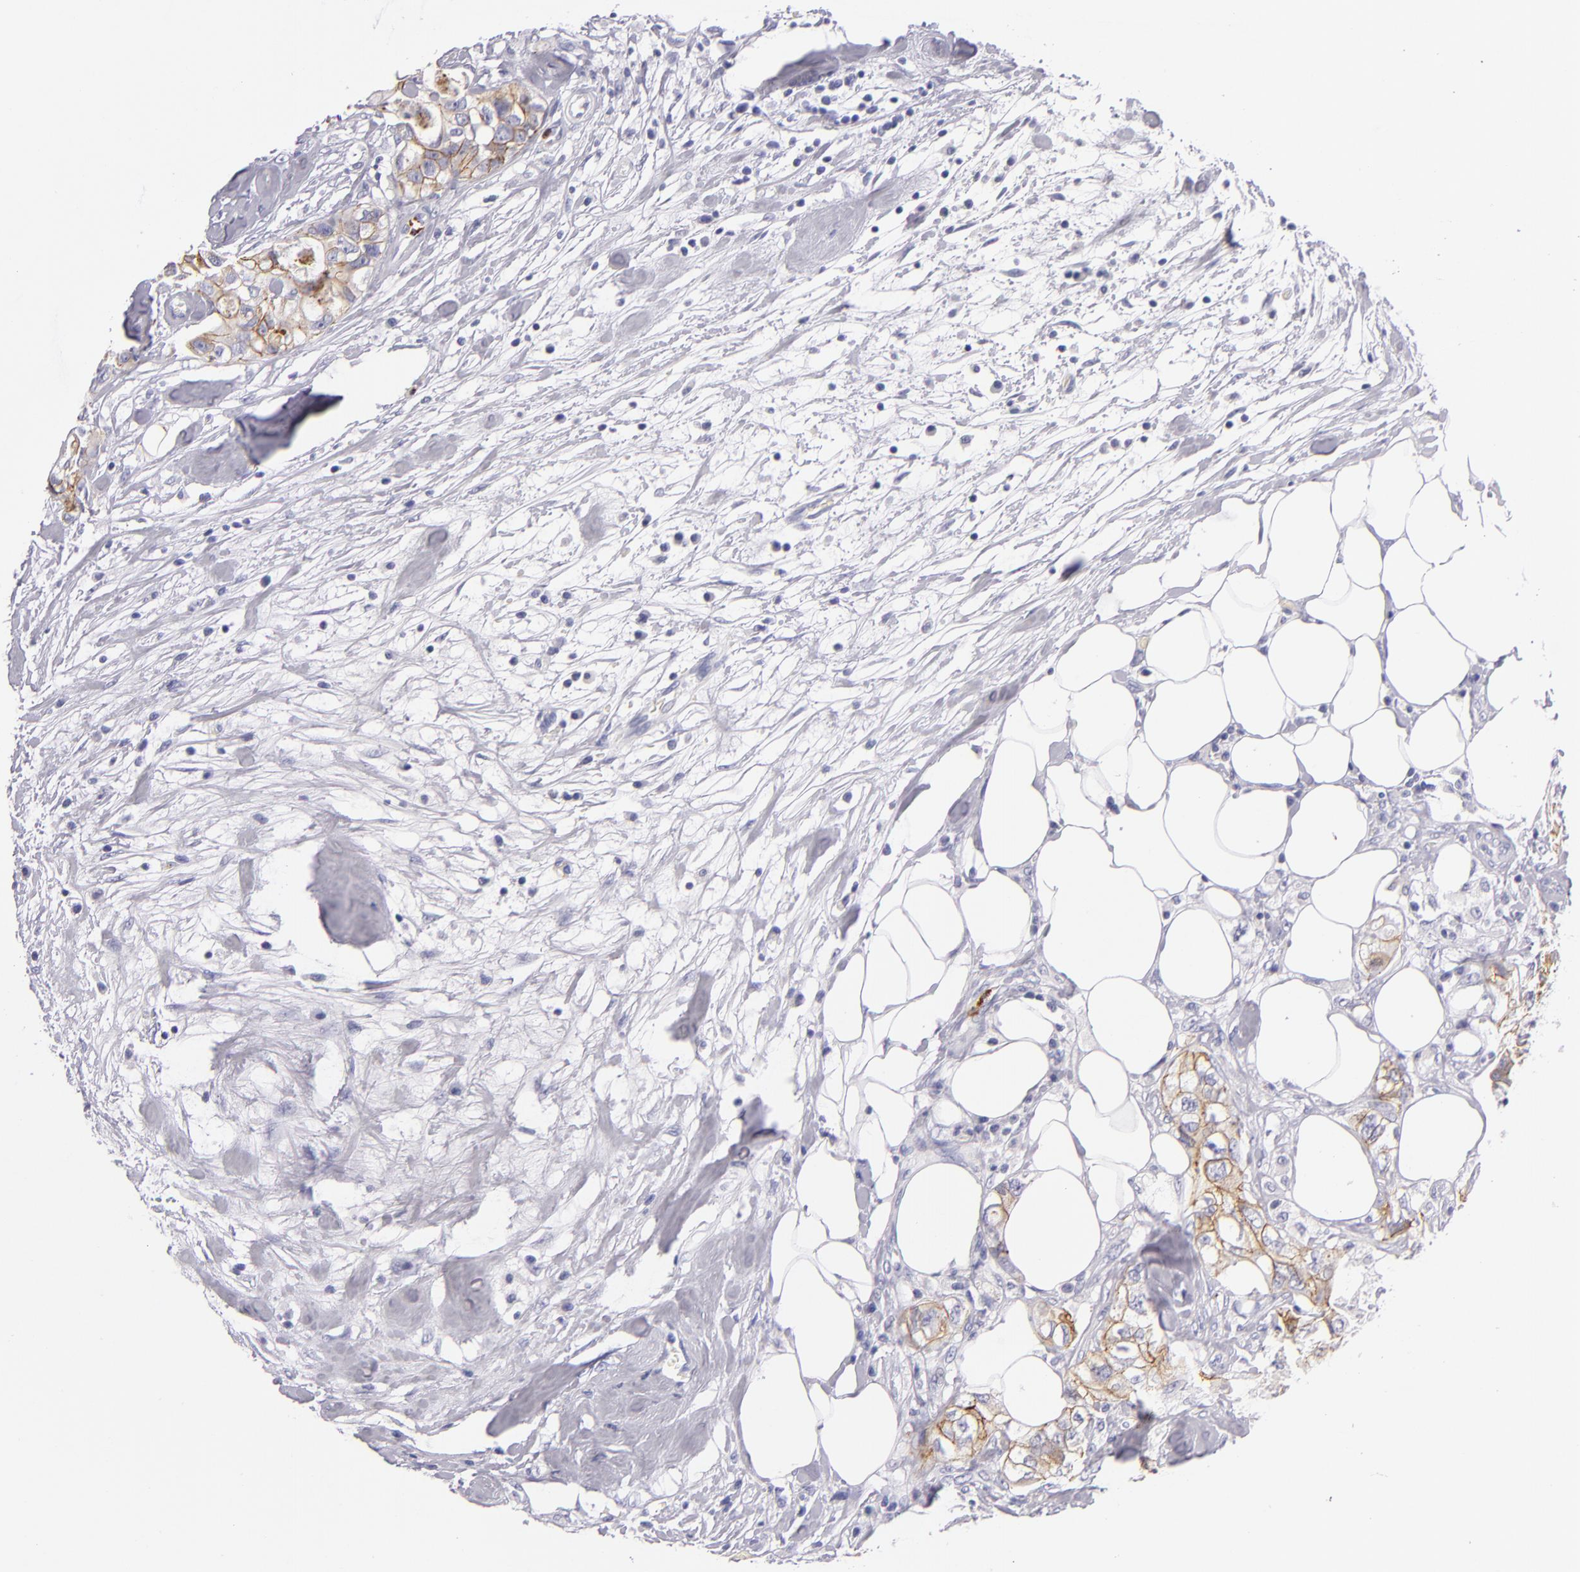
{"staining": {"intensity": "moderate", "quantity": "25%-75%", "location": "cytoplasmic/membranous"}, "tissue": "colorectal cancer", "cell_type": "Tumor cells", "image_type": "cancer", "snomed": [{"axis": "morphology", "description": "Adenocarcinoma, NOS"}, {"axis": "topography", "description": "Rectum"}], "caption": "This micrograph demonstrates IHC staining of human colorectal cancer (adenocarcinoma), with medium moderate cytoplasmic/membranous expression in approximately 25%-75% of tumor cells.", "gene": "CDH3", "patient": {"sex": "female", "age": 57}}